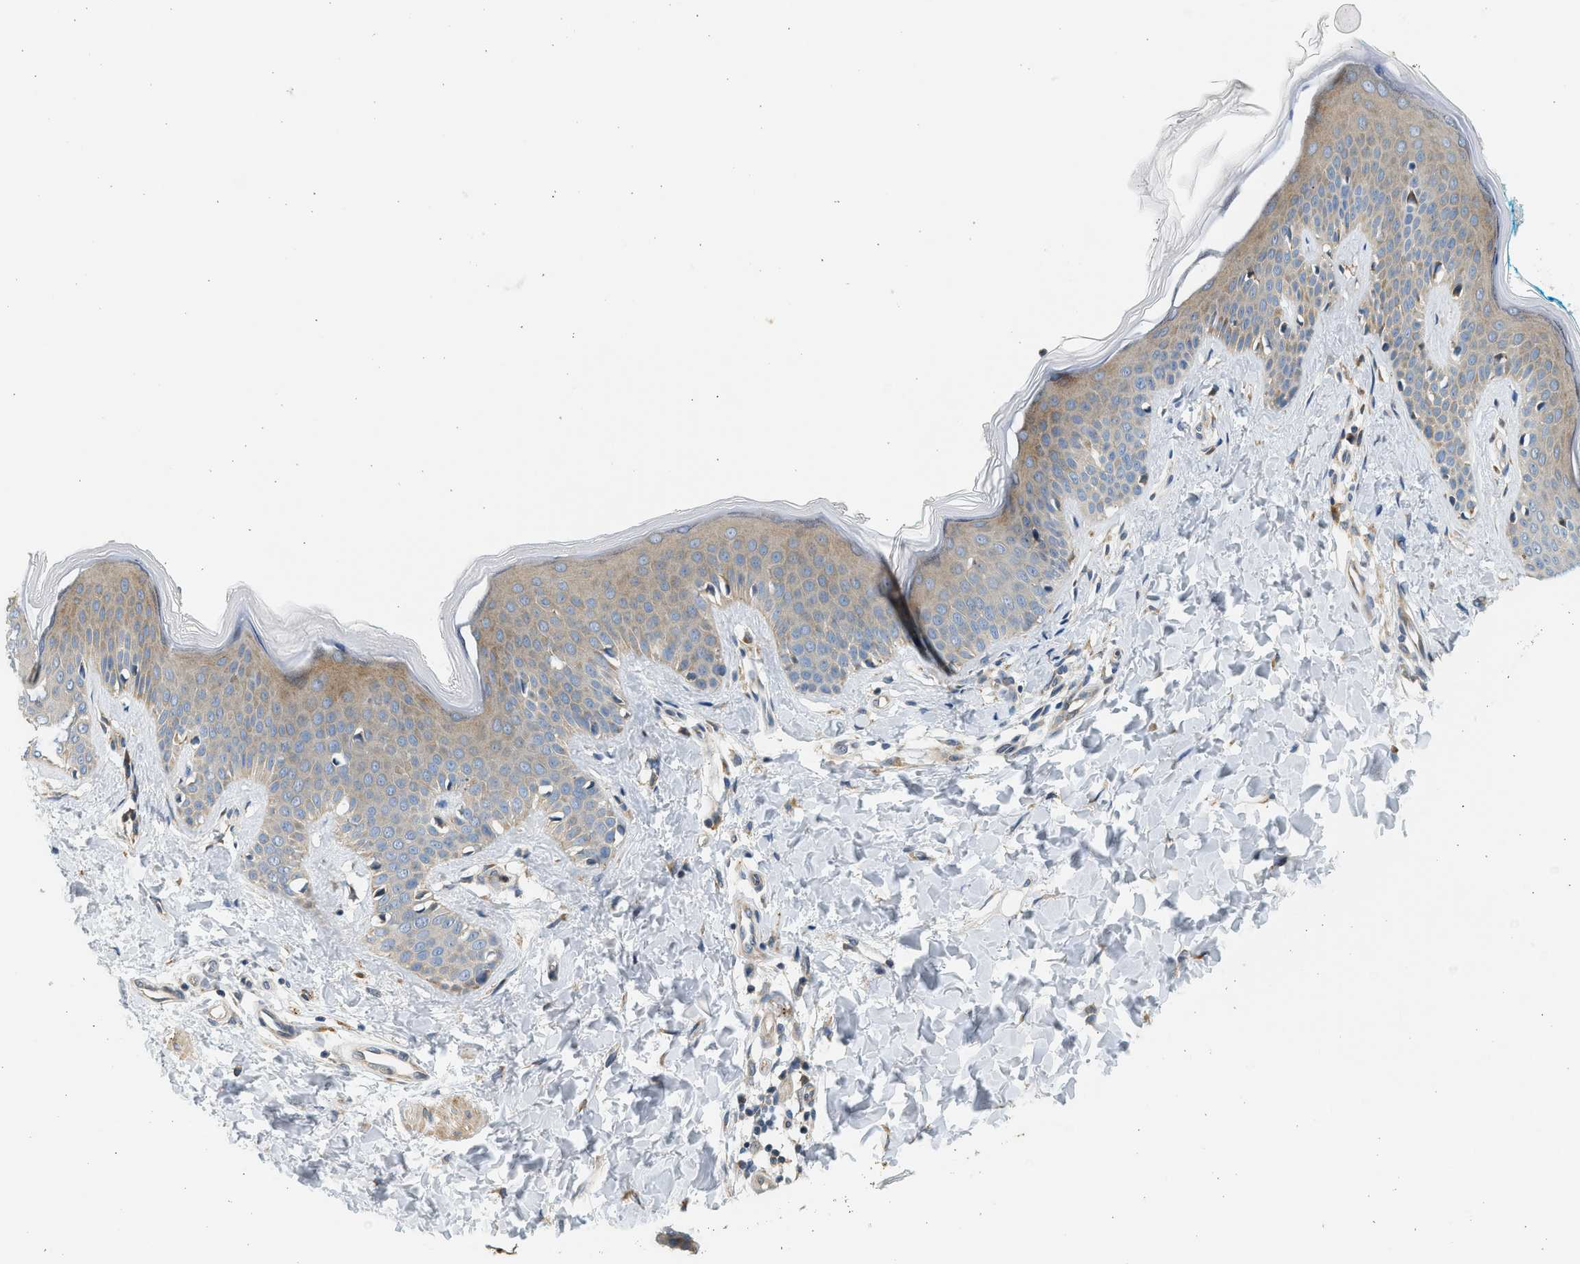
{"staining": {"intensity": "negative", "quantity": "none", "location": "none"}, "tissue": "skin", "cell_type": "Fibroblasts", "image_type": "normal", "snomed": [{"axis": "morphology", "description": "Normal tissue, NOS"}, {"axis": "topography", "description": "Skin"}], "caption": "An immunohistochemistry (IHC) histopathology image of unremarkable skin is shown. There is no staining in fibroblasts of skin. Nuclei are stained in blue.", "gene": "KDELR2", "patient": {"sex": "female", "age": 17}}